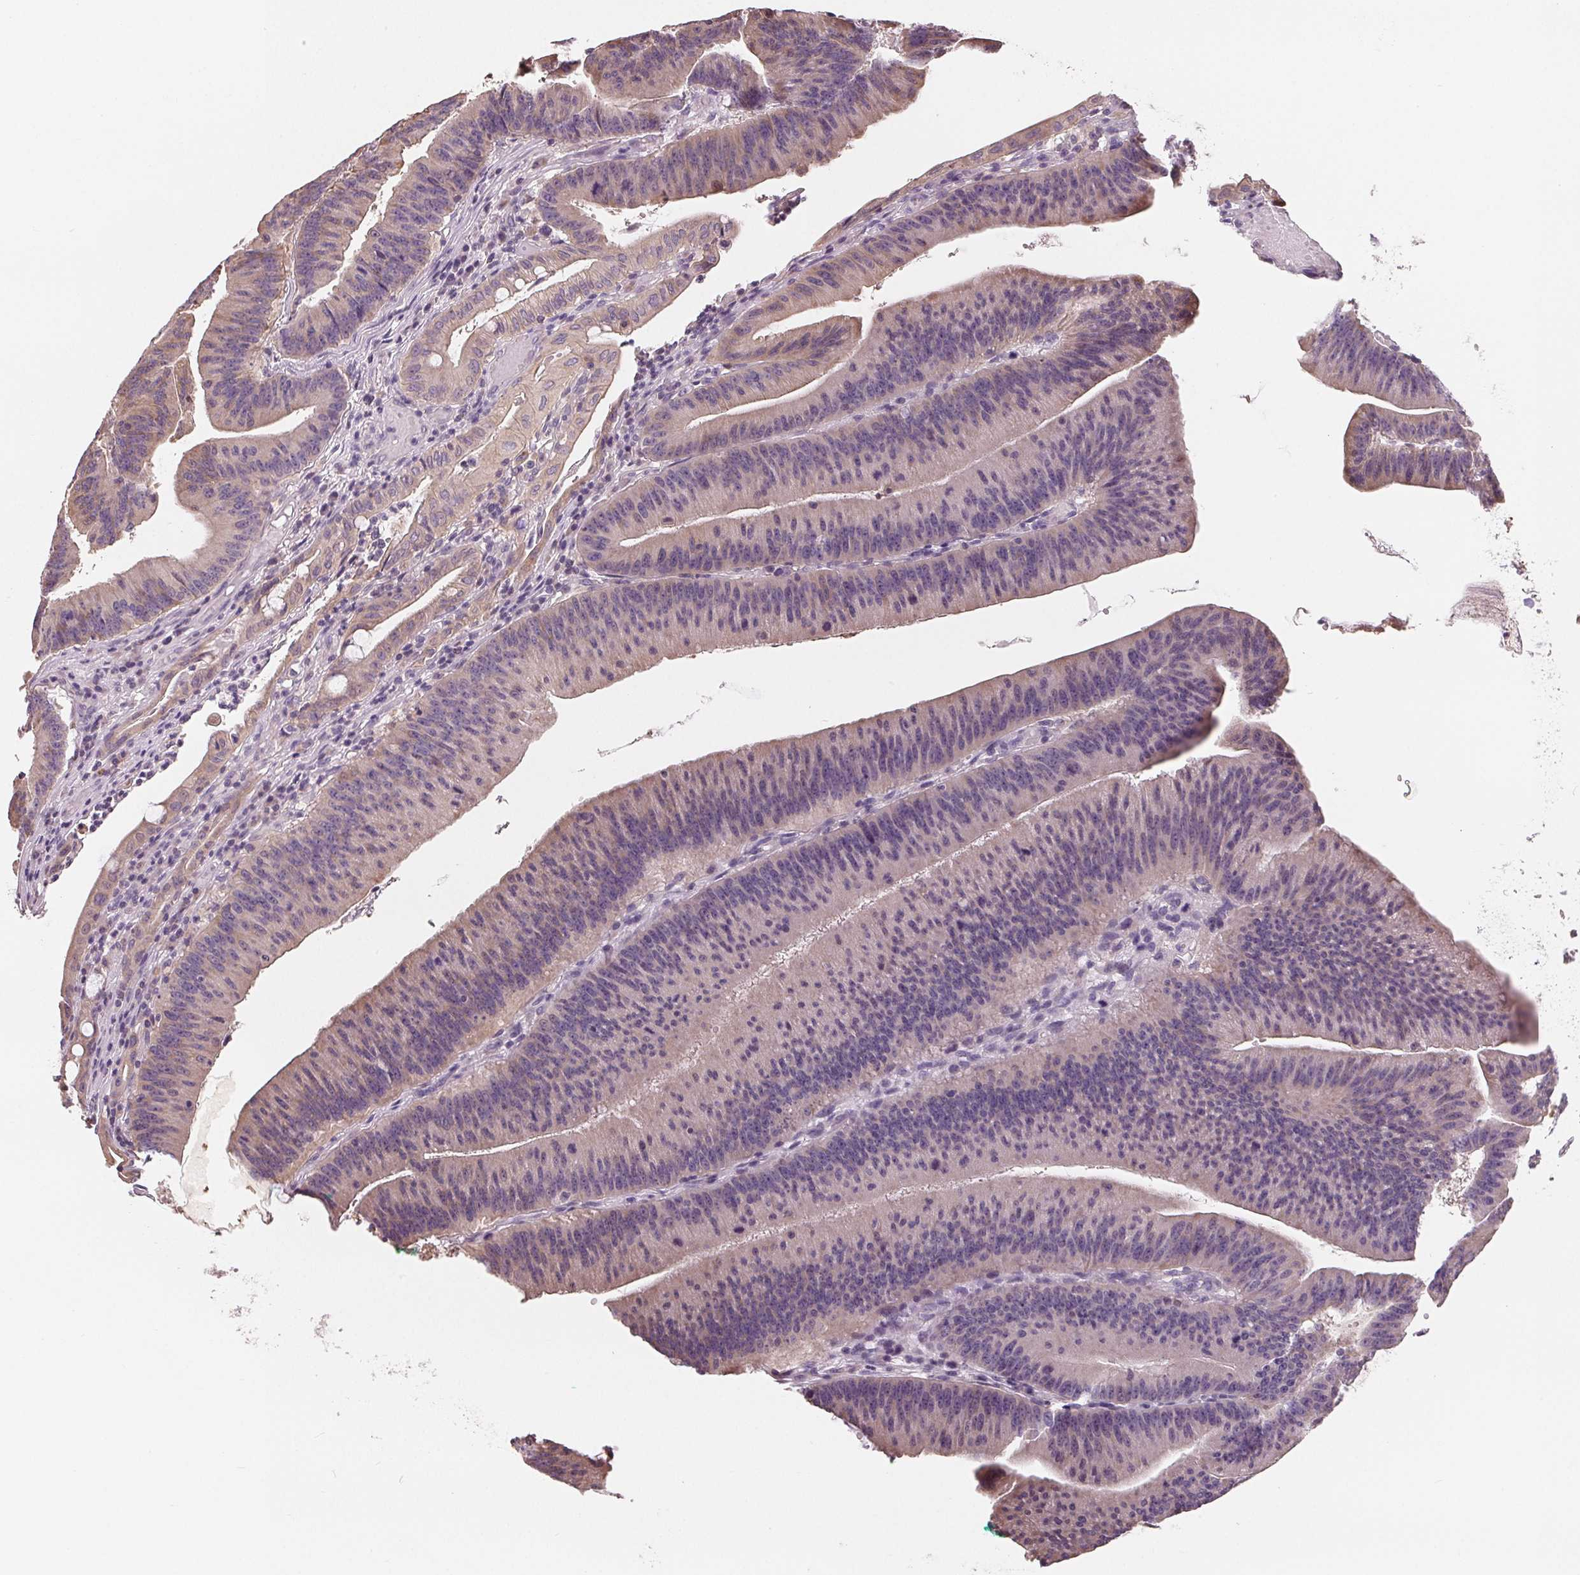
{"staining": {"intensity": "weak", "quantity": "<25%", "location": "cytoplasmic/membranous"}, "tissue": "colorectal cancer", "cell_type": "Tumor cells", "image_type": "cancer", "snomed": [{"axis": "morphology", "description": "Adenocarcinoma, NOS"}, {"axis": "topography", "description": "Colon"}], "caption": "High magnification brightfield microscopy of colorectal cancer (adenocarcinoma) stained with DAB (brown) and counterstained with hematoxylin (blue): tumor cells show no significant positivity.", "gene": "VTCN1", "patient": {"sex": "female", "age": 78}}